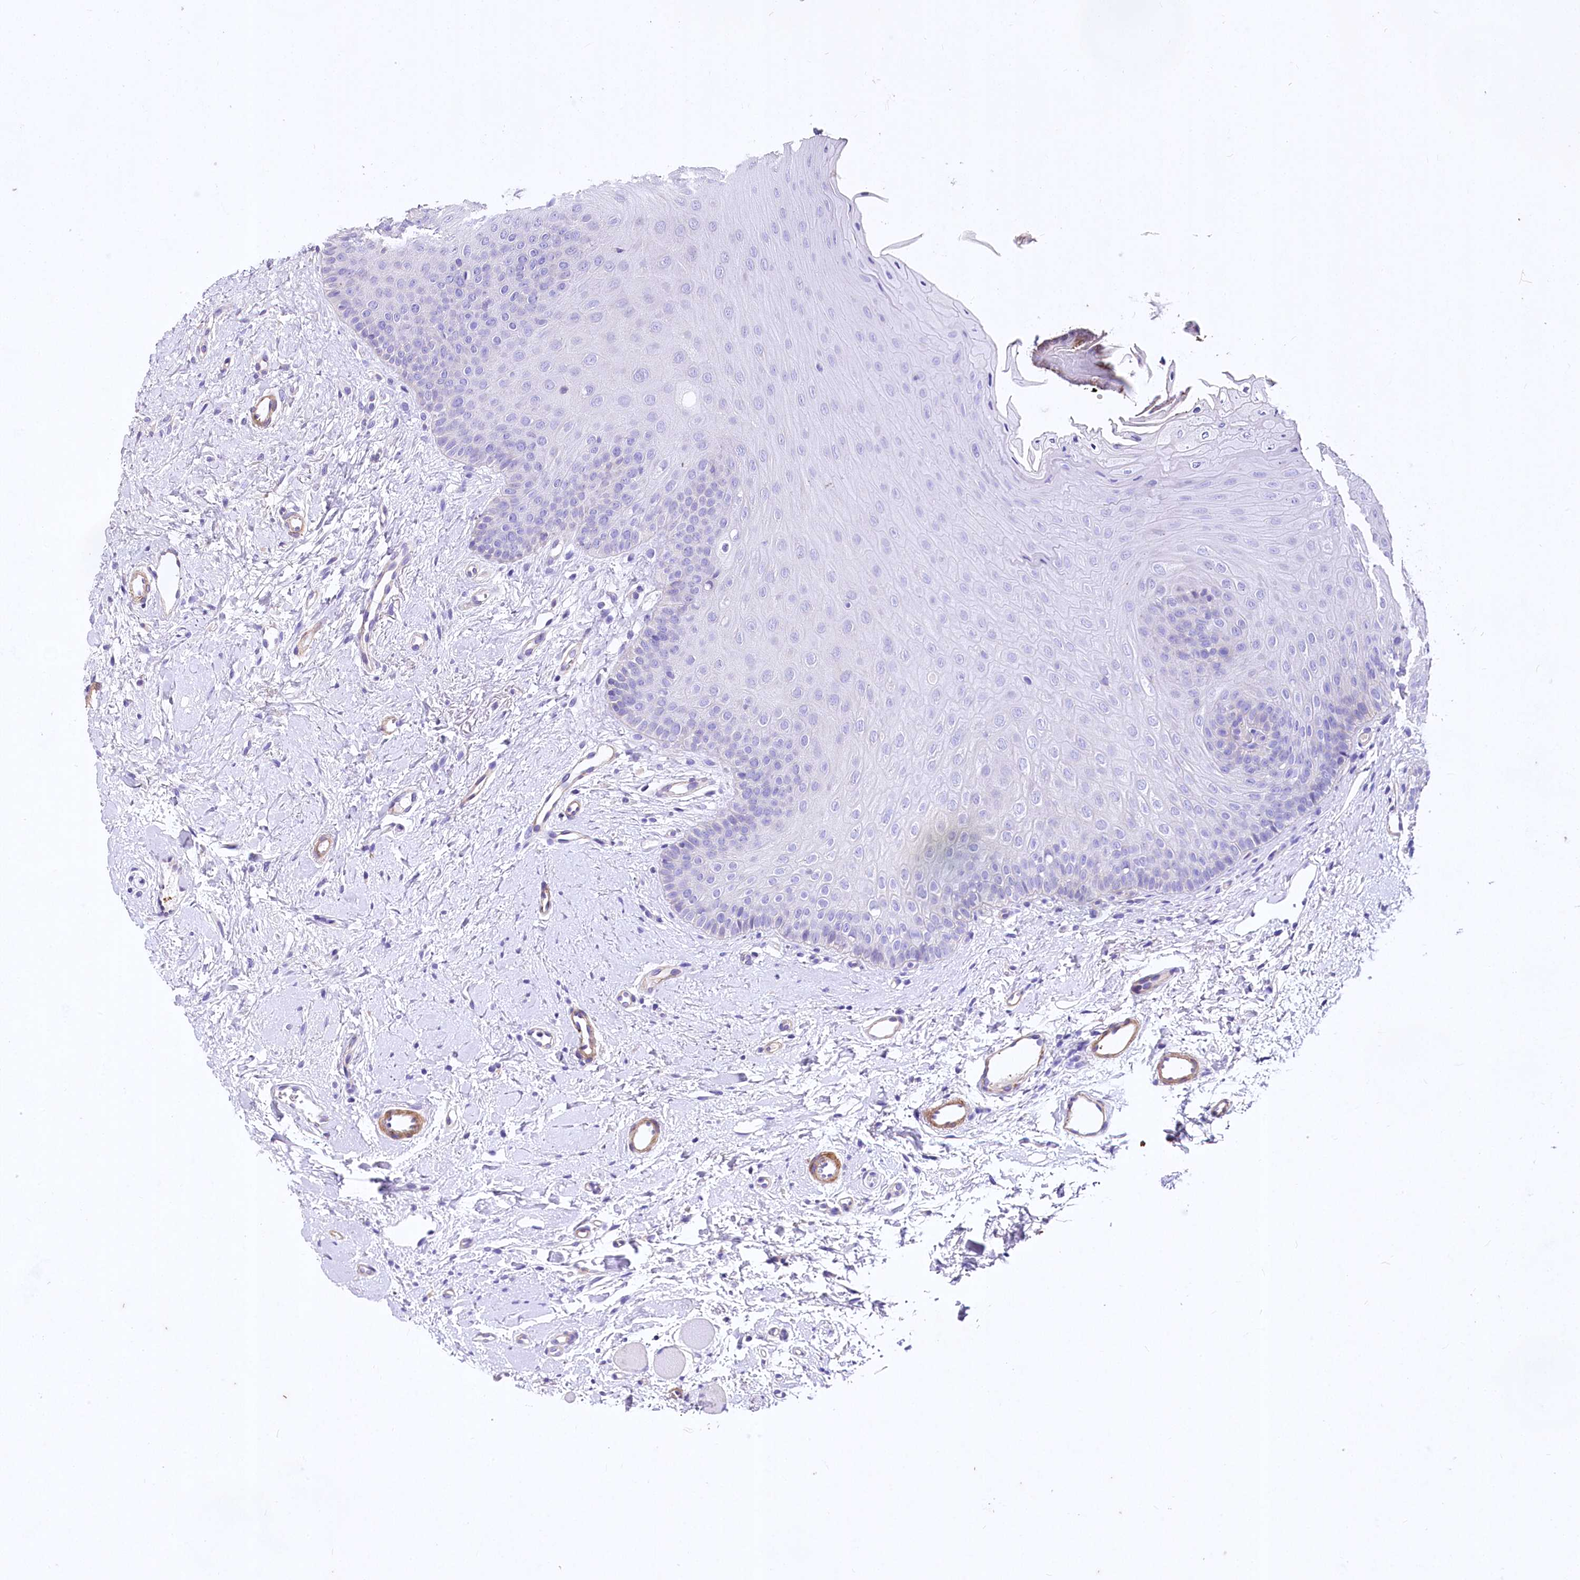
{"staining": {"intensity": "negative", "quantity": "none", "location": "none"}, "tissue": "oral mucosa", "cell_type": "Squamous epithelial cells", "image_type": "normal", "snomed": [{"axis": "morphology", "description": "Normal tissue, NOS"}, {"axis": "topography", "description": "Oral tissue"}], "caption": "Human oral mucosa stained for a protein using IHC demonstrates no positivity in squamous epithelial cells.", "gene": "RDH16", "patient": {"sex": "female", "age": 68}}